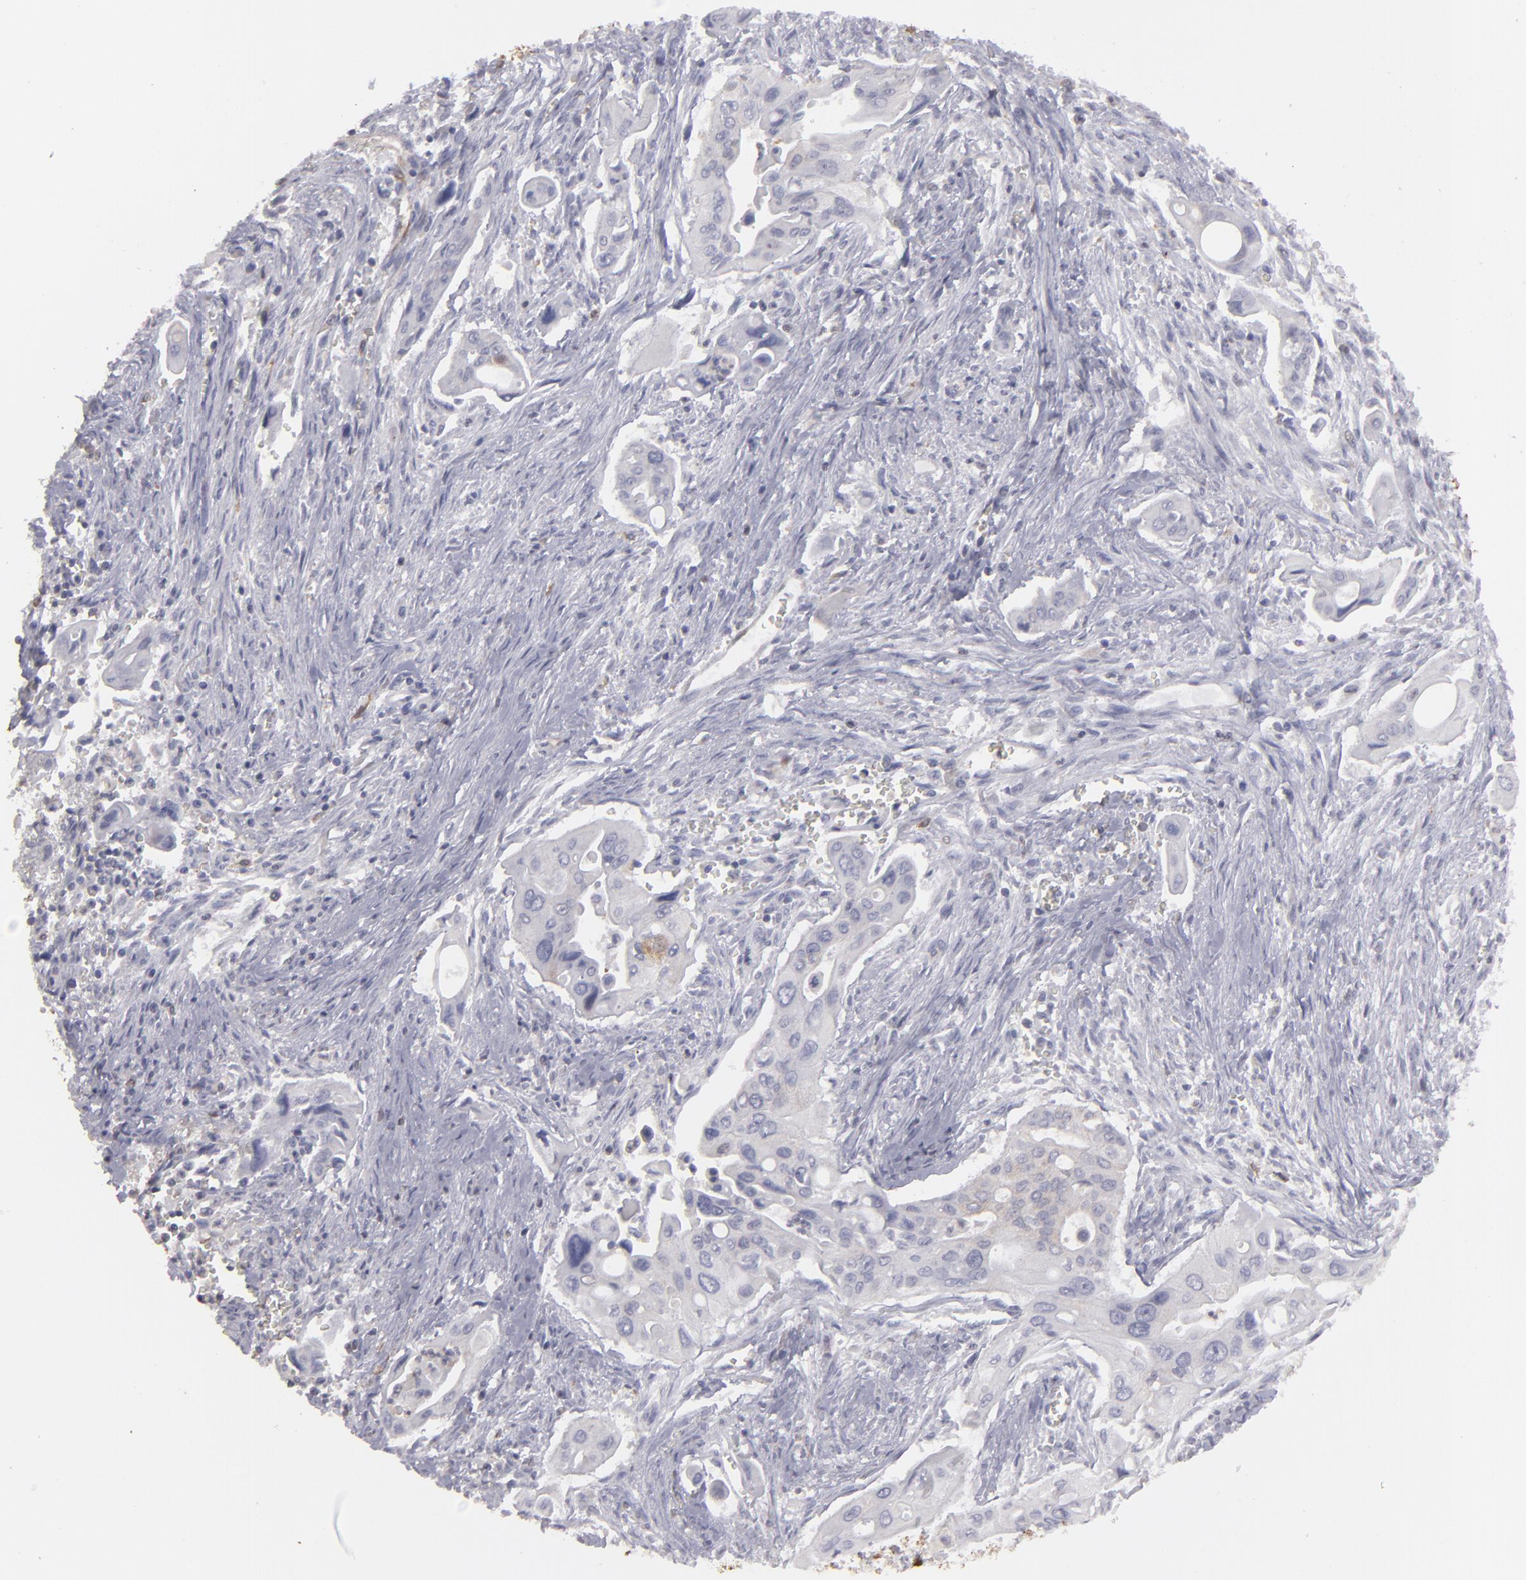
{"staining": {"intensity": "negative", "quantity": "none", "location": "none"}, "tissue": "pancreatic cancer", "cell_type": "Tumor cells", "image_type": "cancer", "snomed": [{"axis": "morphology", "description": "Adenocarcinoma, NOS"}, {"axis": "topography", "description": "Pancreas"}], "caption": "A high-resolution image shows IHC staining of pancreatic adenocarcinoma, which shows no significant expression in tumor cells.", "gene": "SEMA3G", "patient": {"sex": "male", "age": 77}}